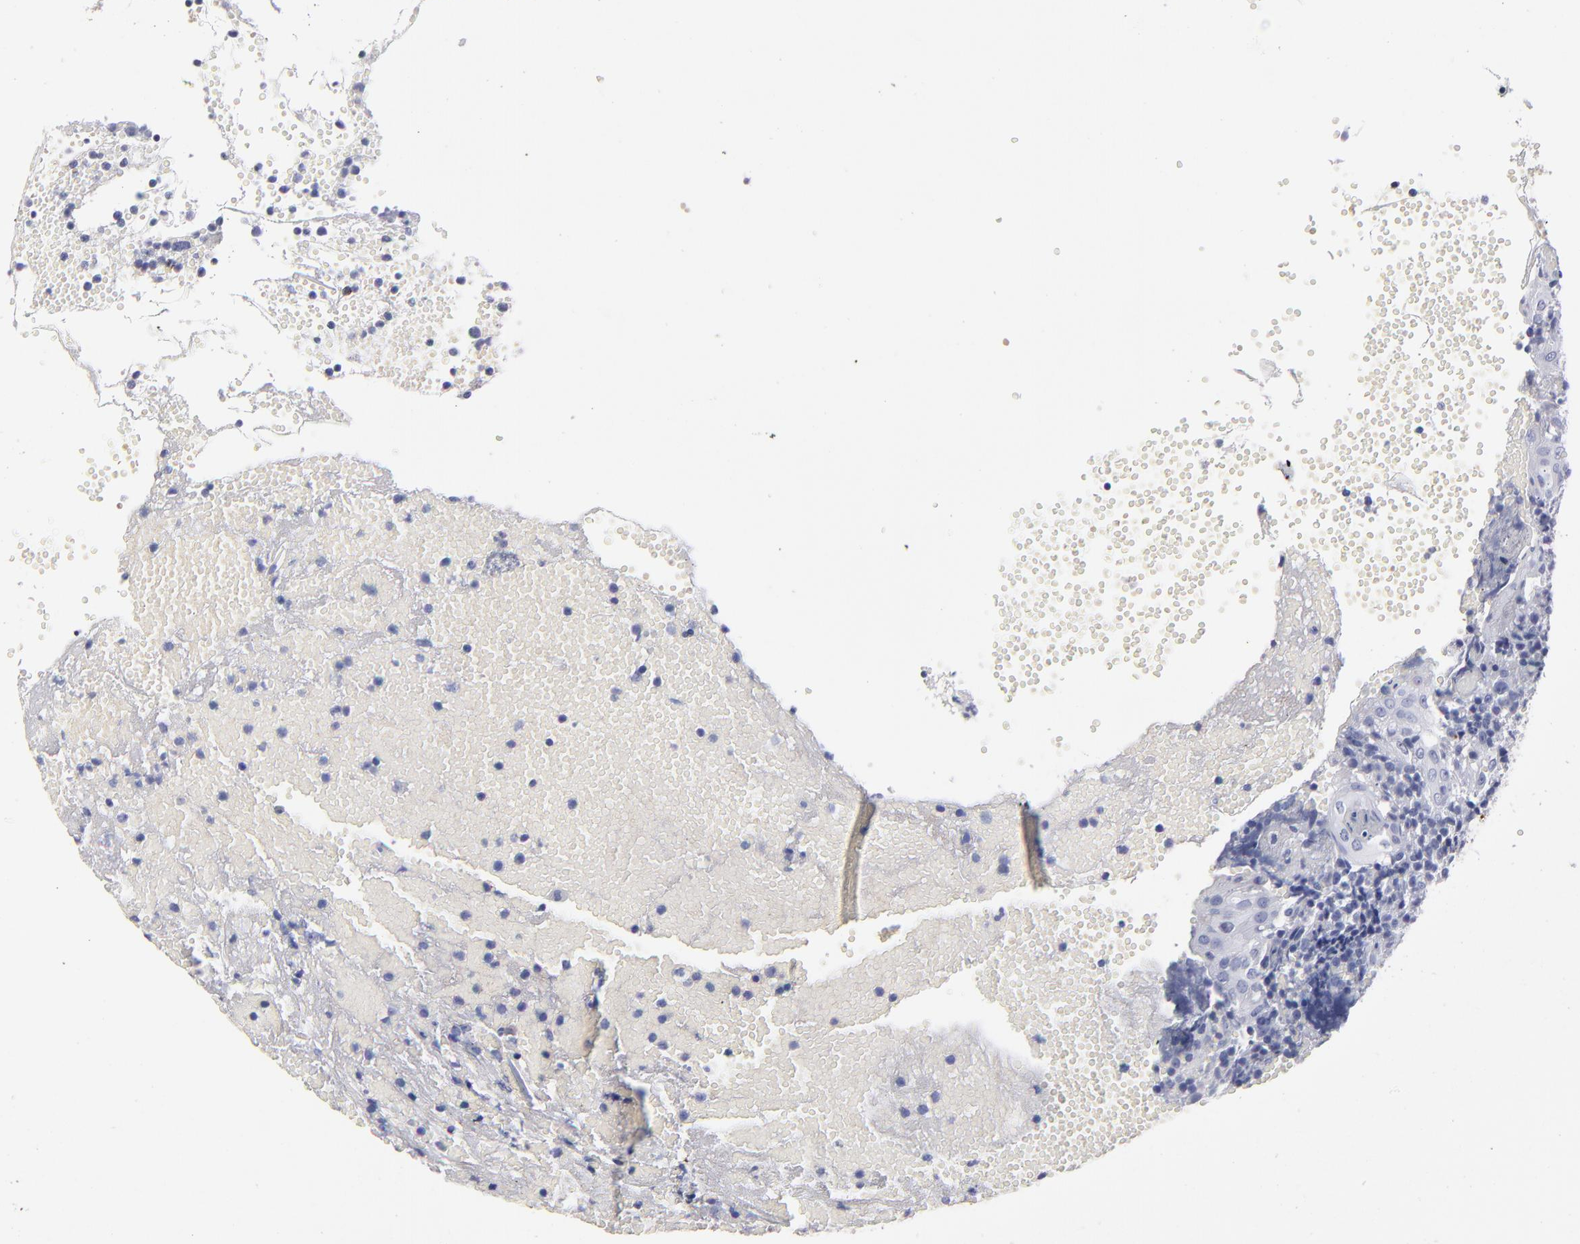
{"staining": {"intensity": "negative", "quantity": "none", "location": "none"}, "tissue": "tonsil", "cell_type": "Germinal center cells", "image_type": "normal", "snomed": [{"axis": "morphology", "description": "Normal tissue, NOS"}, {"axis": "topography", "description": "Tonsil"}], "caption": "The histopathology image displays no significant expression in germinal center cells of tonsil.", "gene": "FABP4", "patient": {"sex": "female", "age": 40}}